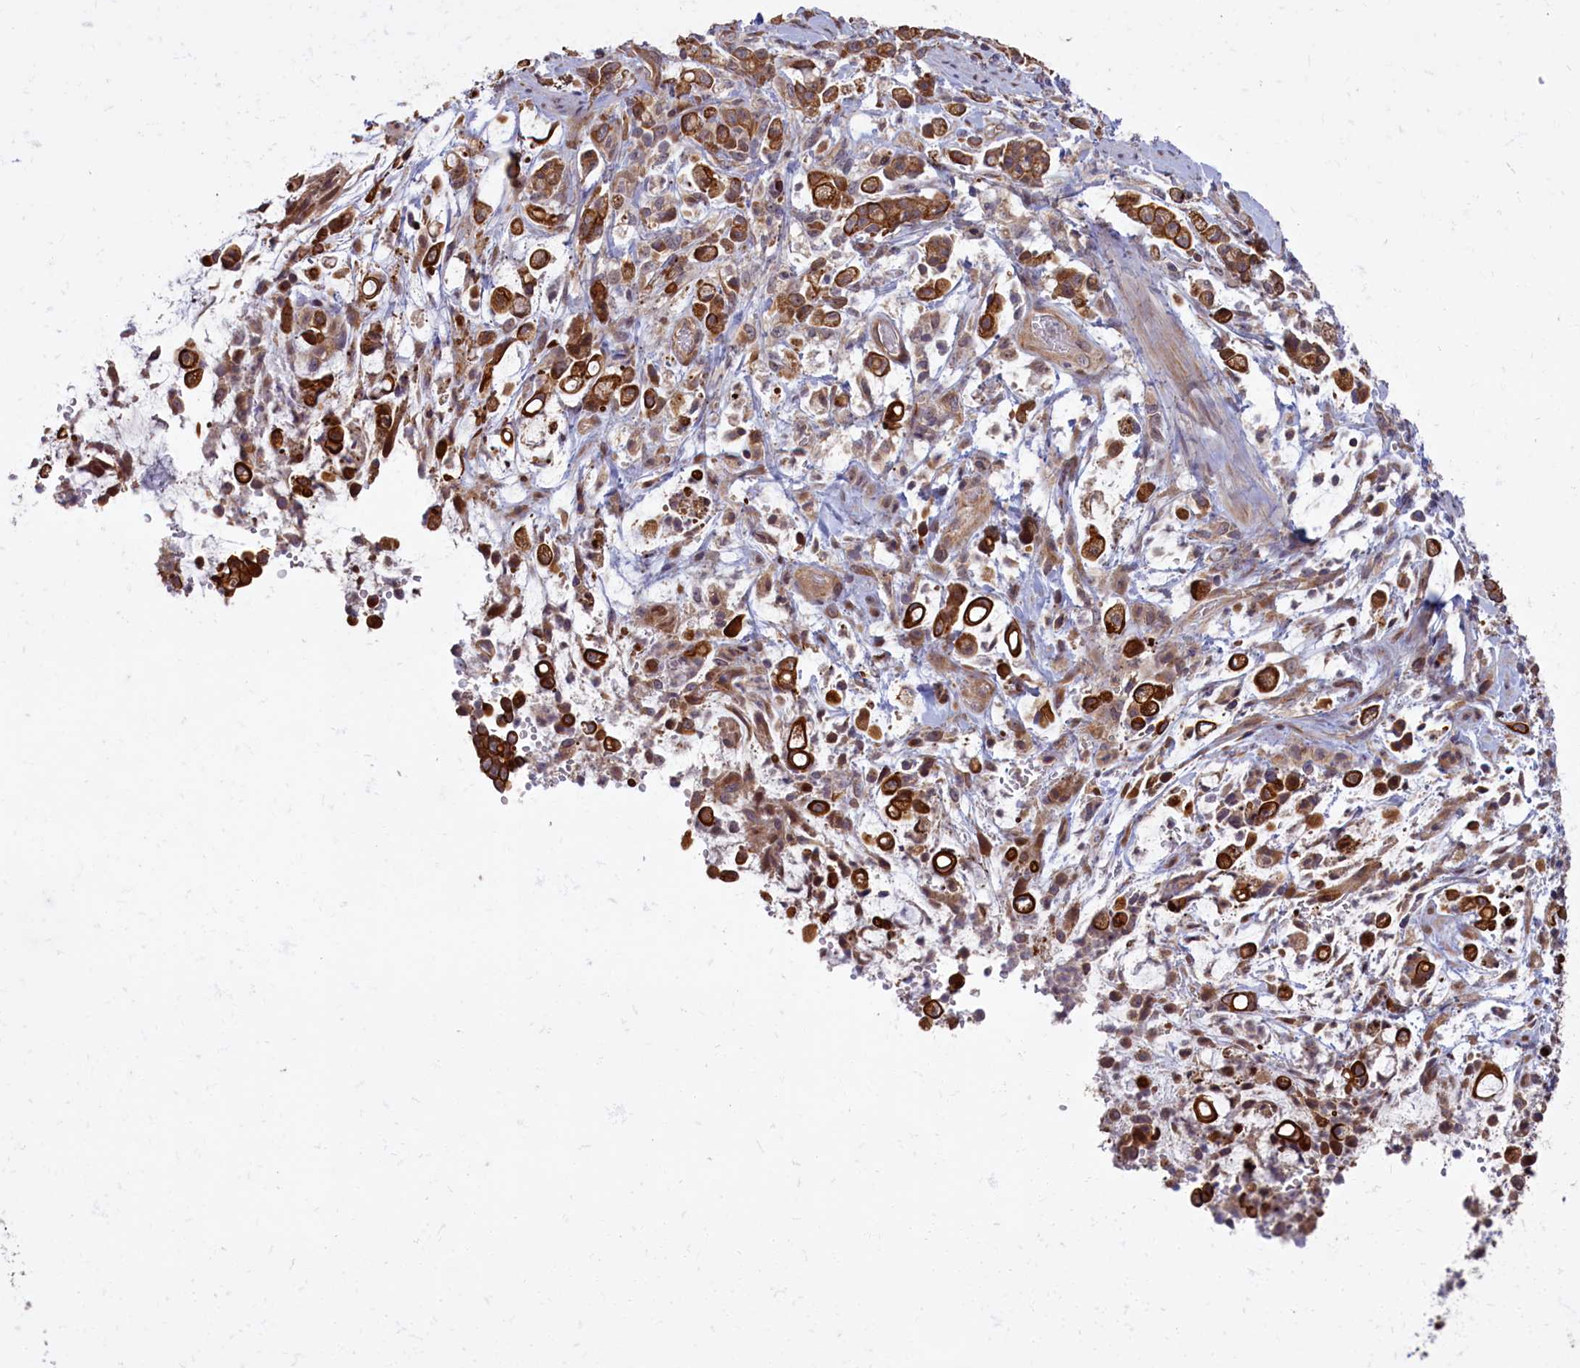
{"staining": {"intensity": "strong", "quantity": ">75%", "location": "cytoplasmic/membranous"}, "tissue": "stomach cancer", "cell_type": "Tumor cells", "image_type": "cancer", "snomed": [{"axis": "morphology", "description": "Adenocarcinoma, NOS"}, {"axis": "topography", "description": "Stomach"}], "caption": "Immunohistochemical staining of human stomach adenocarcinoma shows strong cytoplasmic/membranous protein positivity in approximately >75% of tumor cells.", "gene": "DENND1B", "patient": {"sex": "female", "age": 60}}